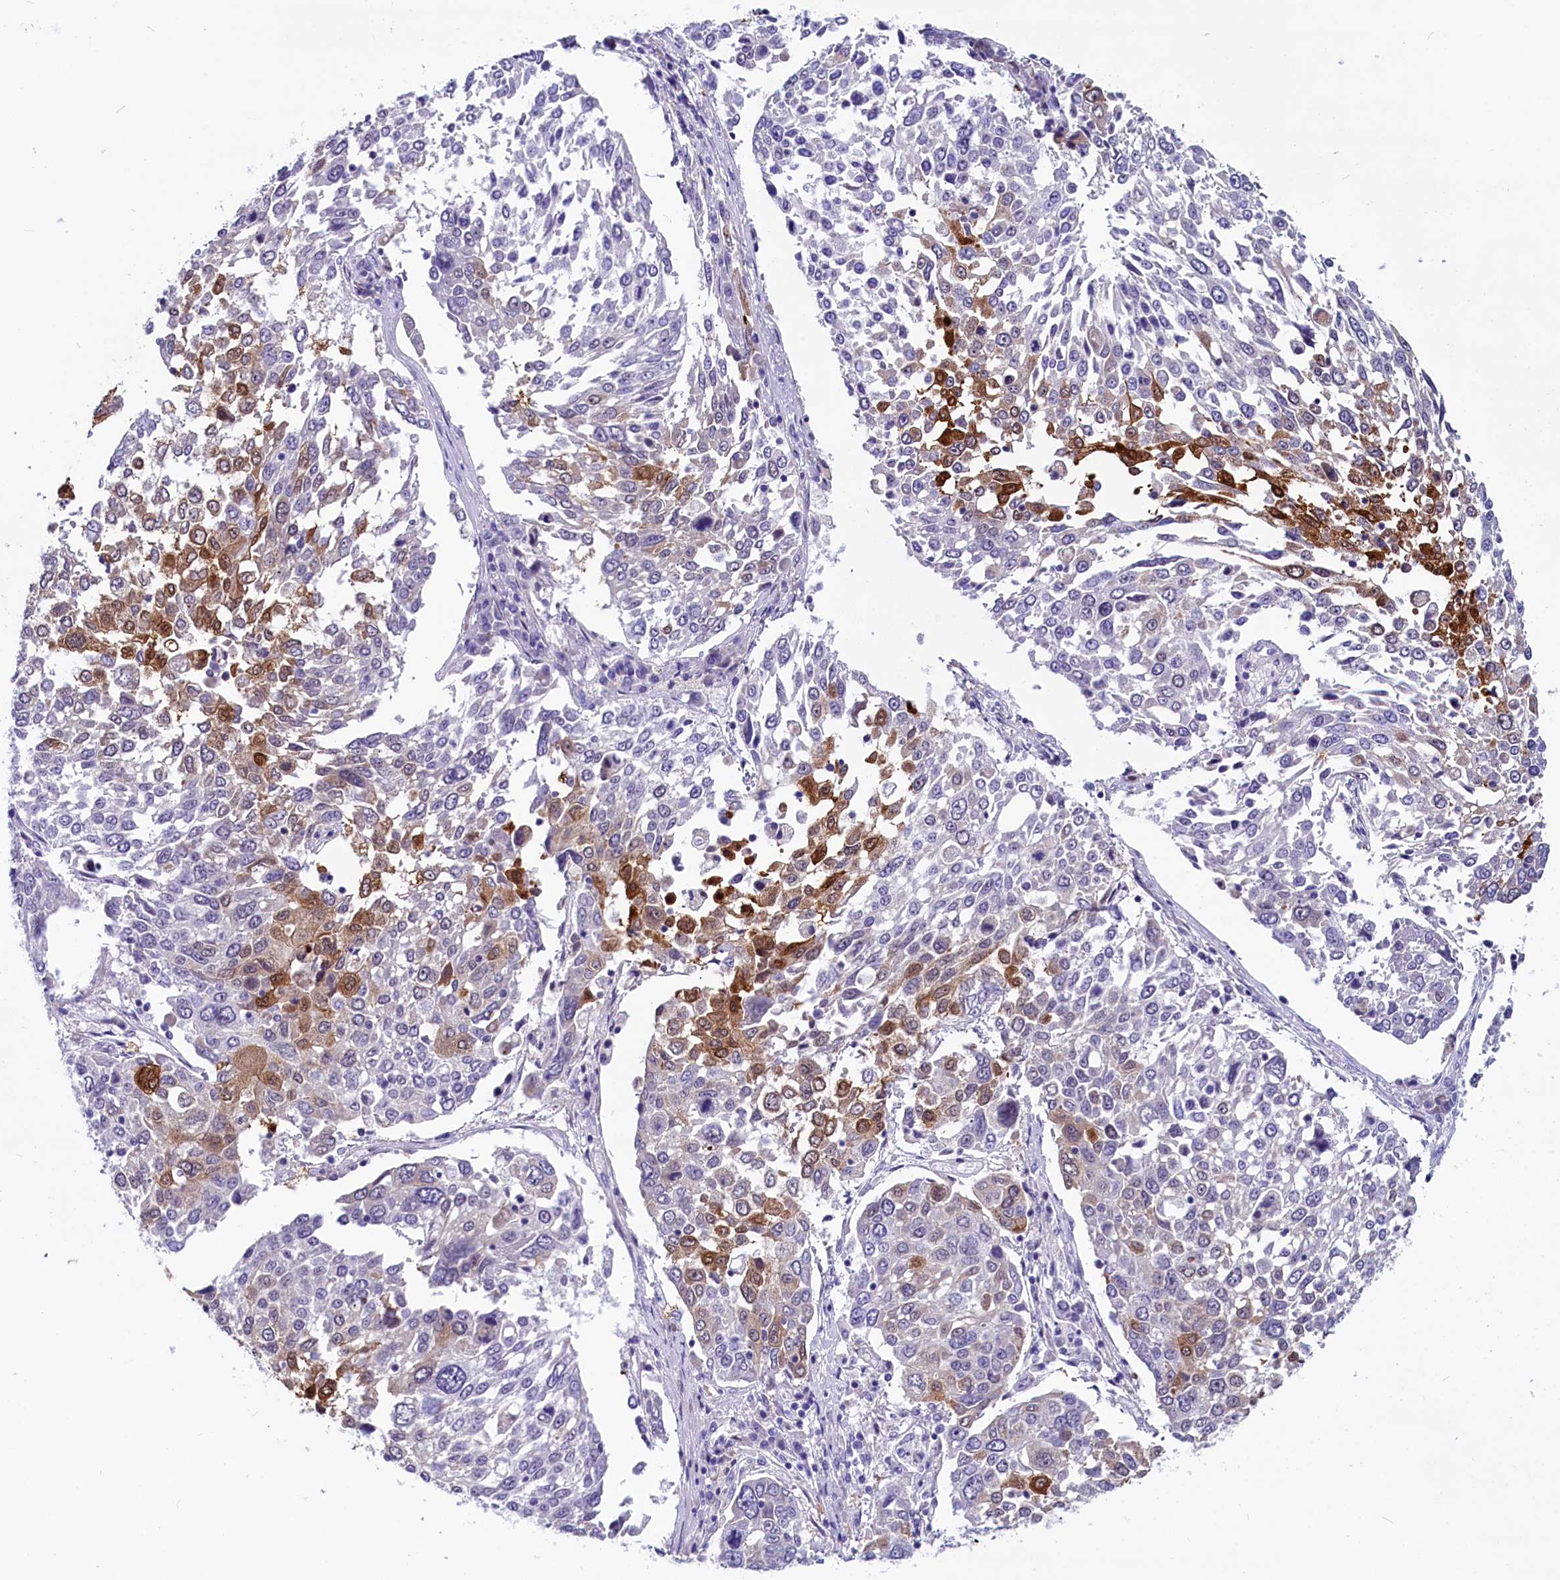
{"staining": {"intensity": "moderate", "quantity": "<25%", "location": "cytoplasmic/membranous"}, "tissue": "lung cancer", "cell_type": "Tumor cells", "image_type": "cancer", "snomed": [{"axis": "morphology", "description": "Squamous cell carcinoma, NOS"}, {"axis": "topography", "description": "Lung"}], "caption": "The micrograph demonstrates a brown stain indicating the presence of a protein in the cytoplasmic/membranous of tumor cells in lung squamous cell carcinoma. (DAB = brown stain, brightfield microscopy at high magnification).", "gene": "SCD5", "patient": {"sex": "male", "age": 65}}